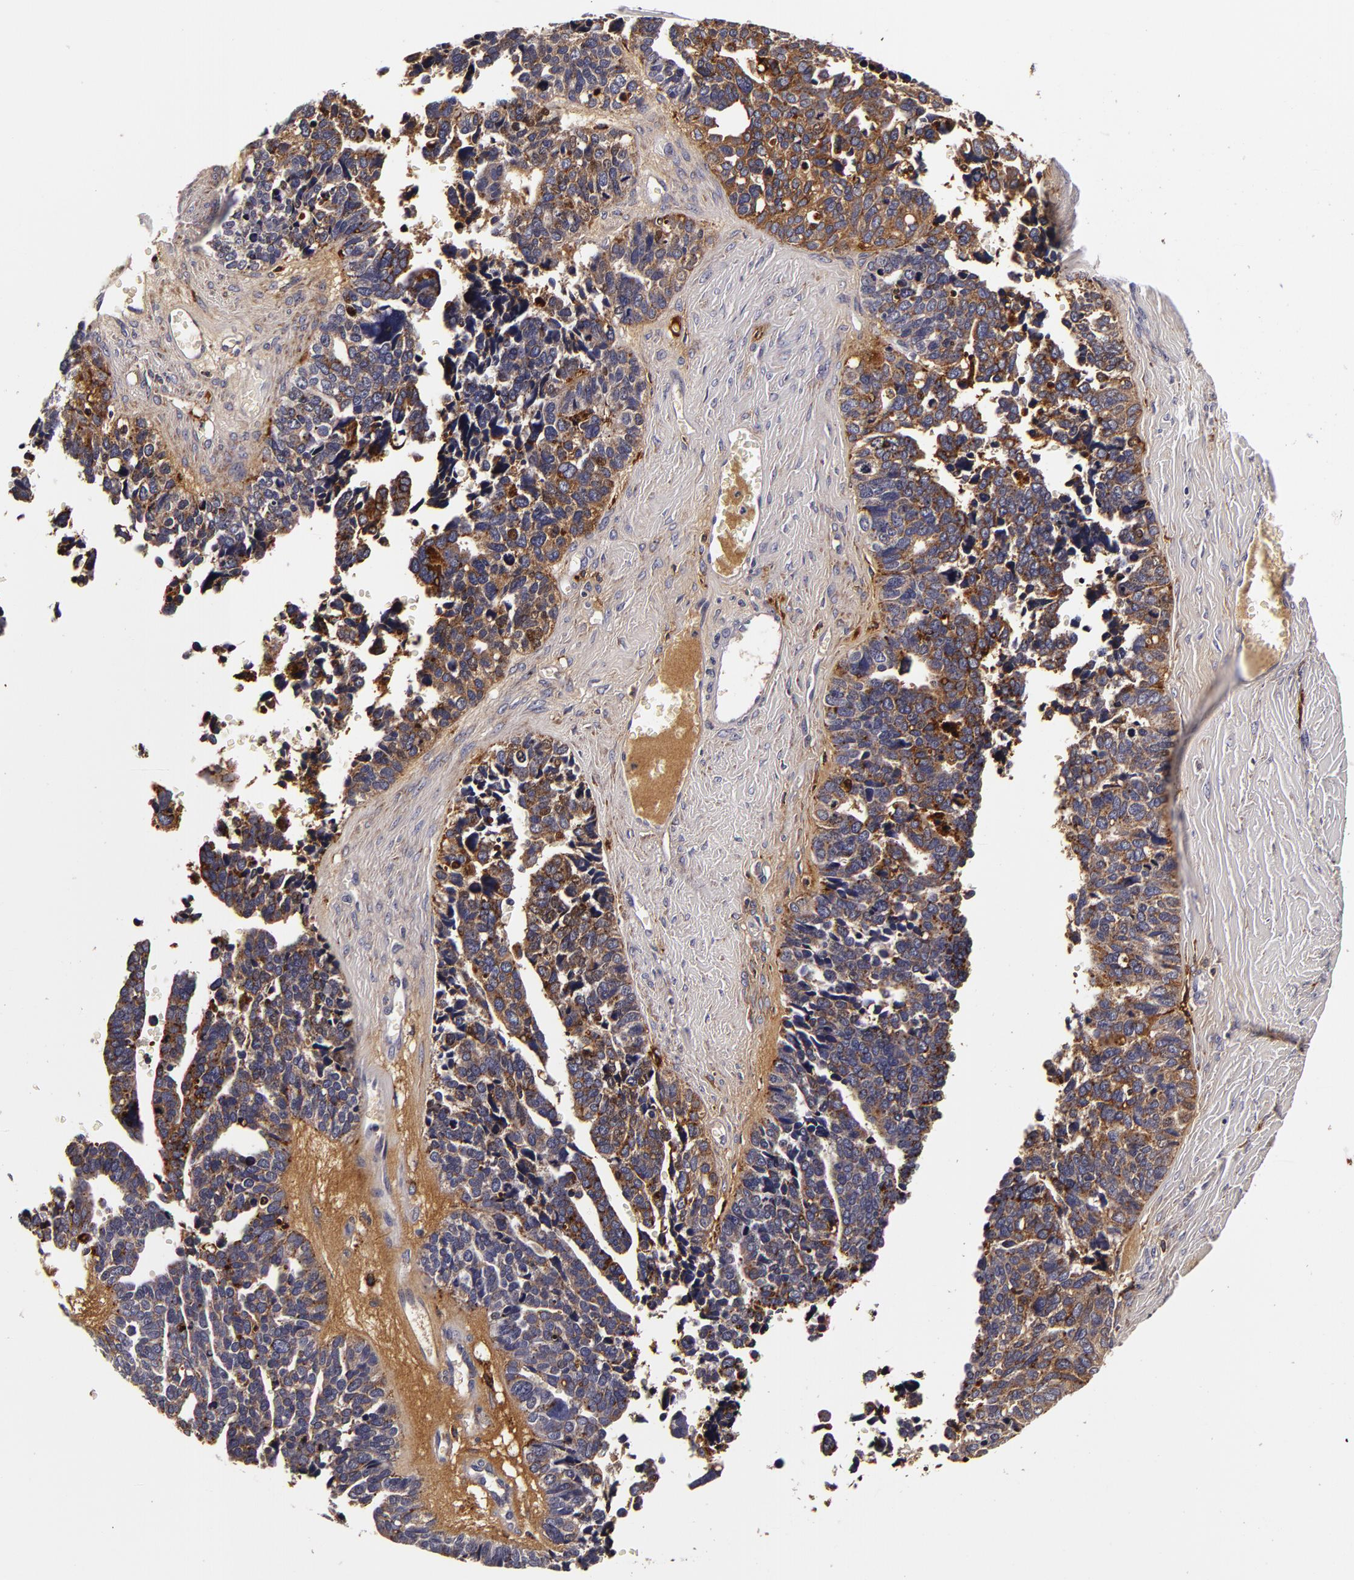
{"staining": {"intensity": "moderate", "quantity": "<25%", "location": "cytoplasmic/membranous"}, "tissue": "ovarian cancer", "cell_type": "Tumor cells", "image_type": "cancer", "snomed": [{"axis": "morphology", "description": "Cystadenocarcinoma, serous, NOS"}, {"axis": "topography", "description": "Ovary"}], "caption": "Ovarian serous cystadenocarcinoma was stained to show a protein in brown. There is low levels of moderate cytoplasmic/membranous staining in approximately <25% of tumor cells.", "gene": "LGALS3BP", "patient": {"sex": "female", "age": 77}}